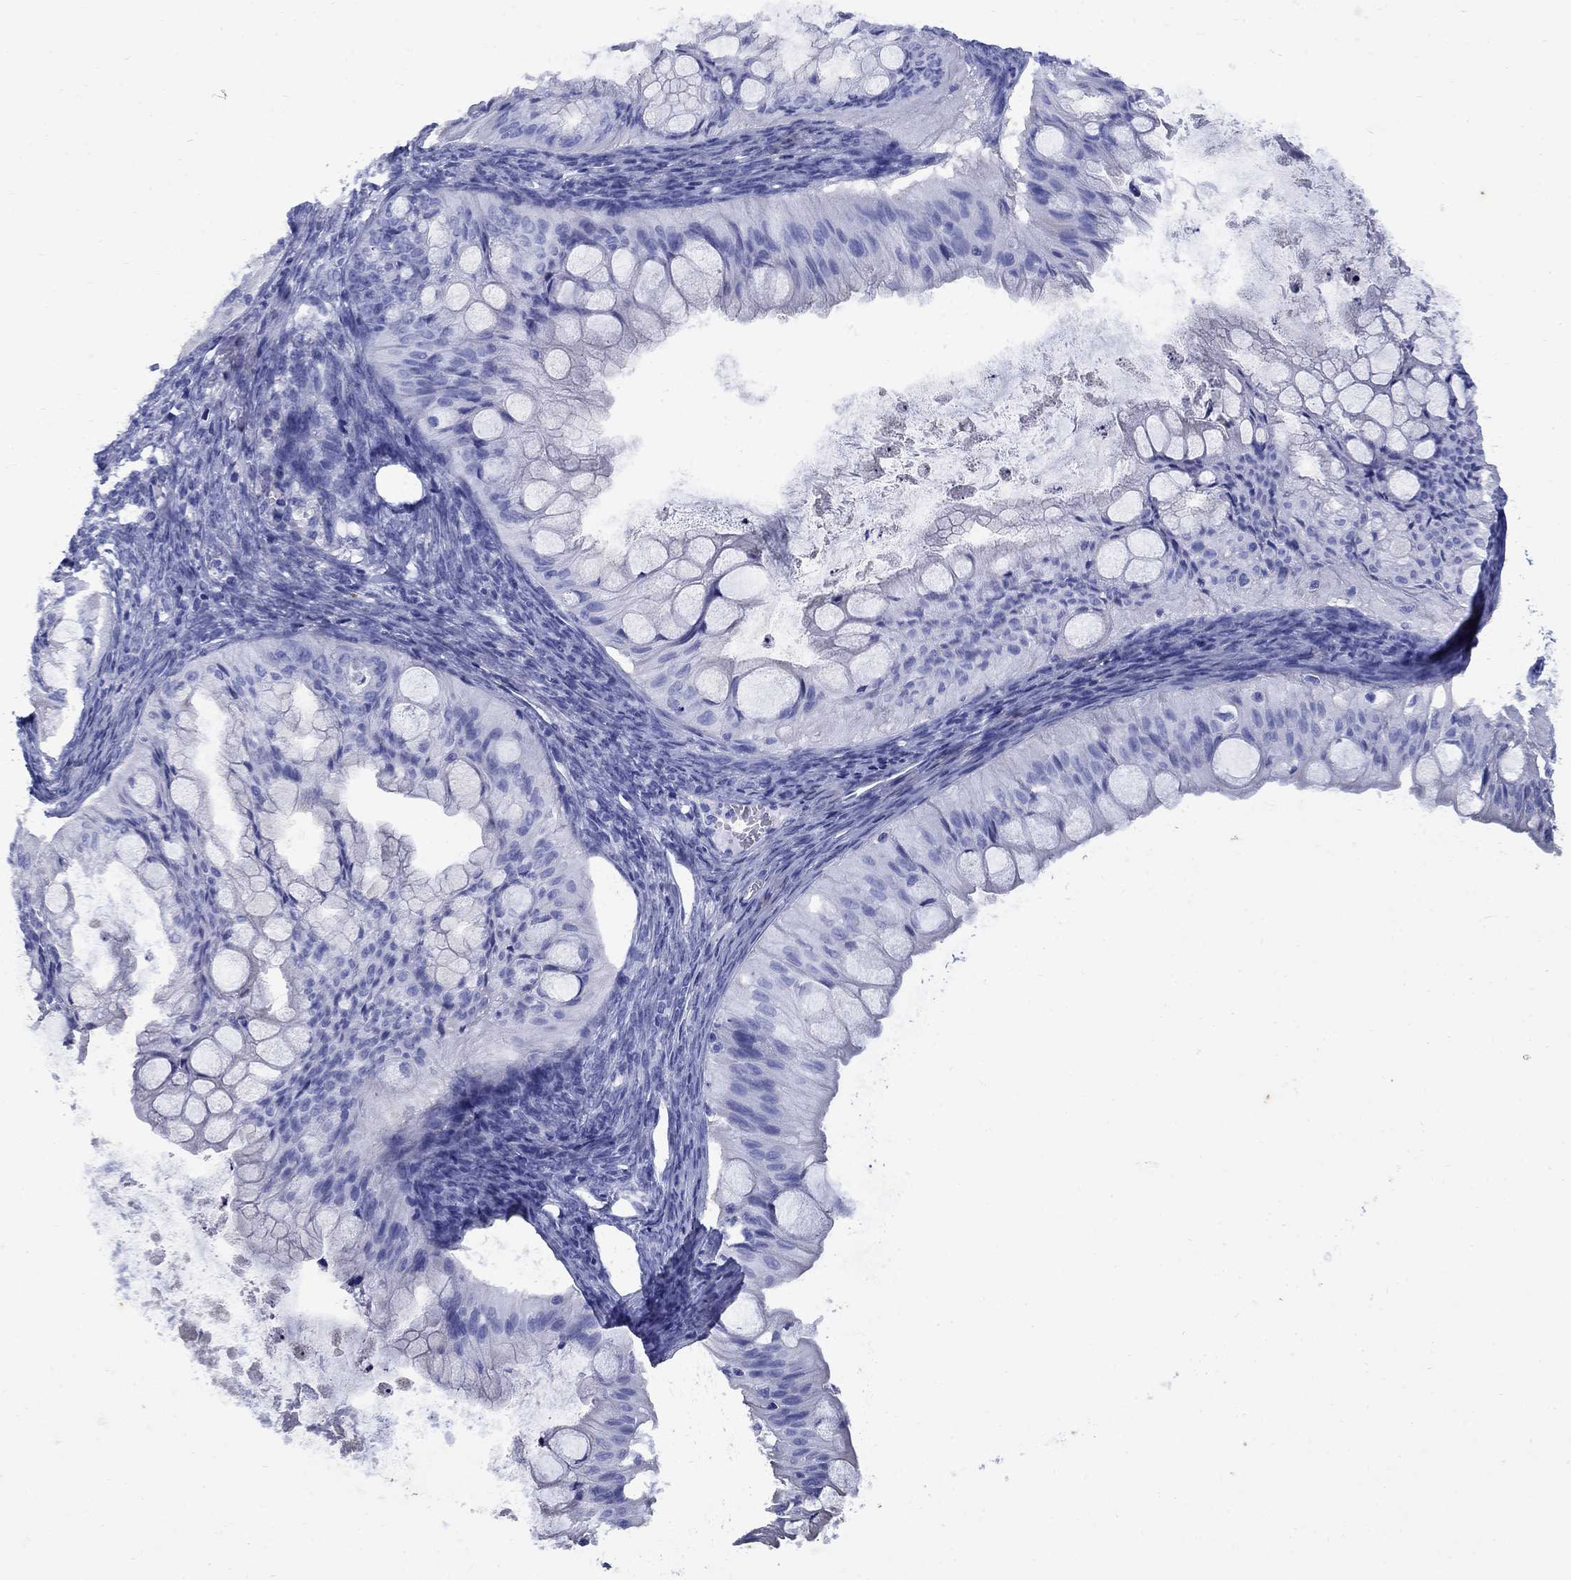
{"staining": {"intensity": "negative", "quantity": "none", "location": "none"}, "tissue": "ovarian cancer", "cell_type": "Tumor cells", "image_type": "cancer", "snomed": [{"axis": "morphology", "description": "Cystadenocarcinoma, mucinous, NOS"}, {"axis": "topography", "description": "Ovary"}], "caption": "Ovarian cancer was stained to show a protein in brown. There is no significant staining in tumor cells.", "gene": "CD1A", "patient": {"sex": "female", "age": 57}}